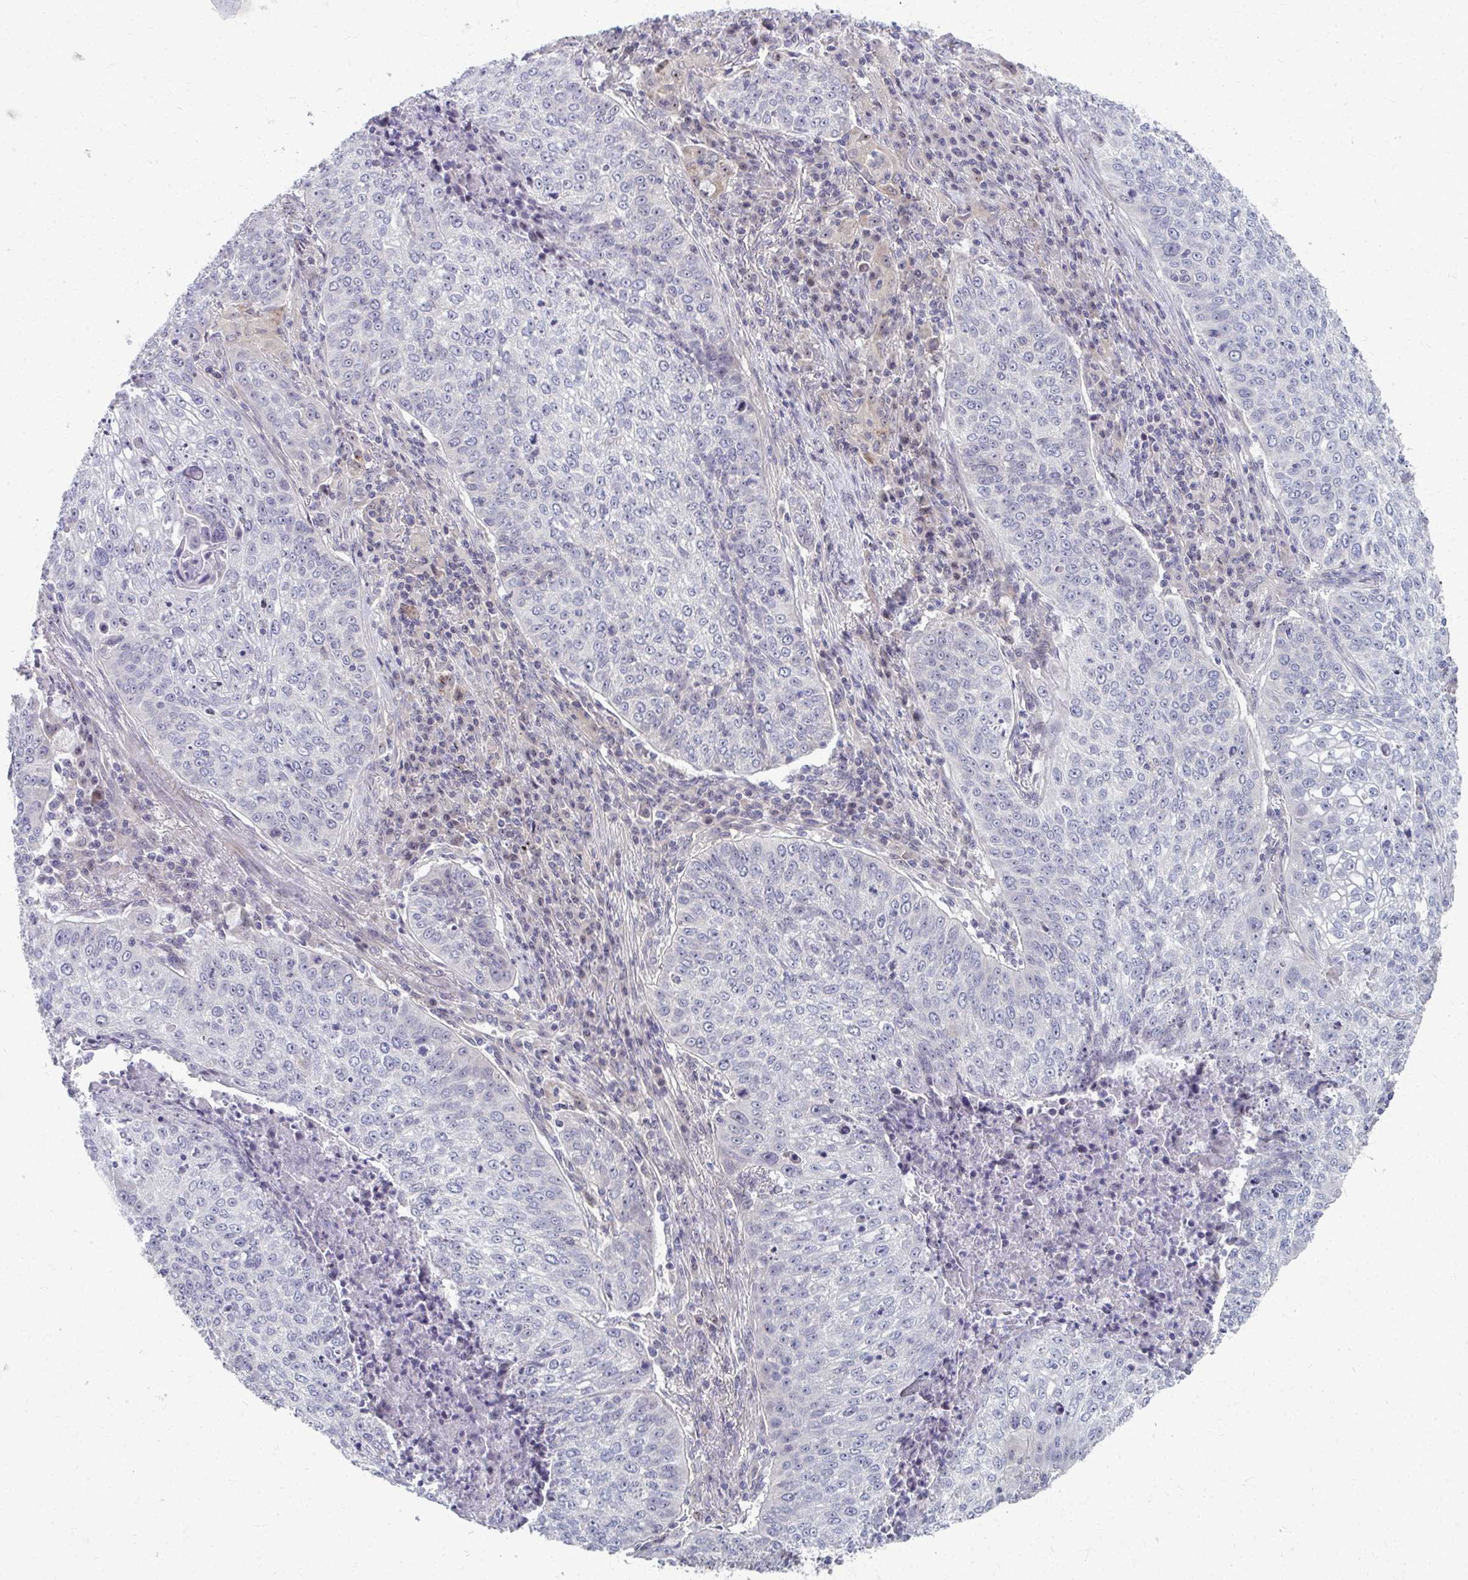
{"staining": {"intensity": "strong", "quantity": "25%-75%", "location": "nuclear"}, "tissue": "lung cancer", "cell_type": "Tumor cells", "image_type": "cancer", "snomed": [{"axis": "morphology", "description": "Squamous cell carcinoma, NOS"}, {"axis": "topography", "description": "Lung"}], "caption": "A high-resolution micrograph shows immunohistochemistry staining of lung cancer (squamous cell carcinoma), which demonstrates strong nuclear positivity in about 25%-75% of tumor cells. (Brightfield microscopy of DAB IHC at high magnification).", "gene": "NUDT16", "patient": {"sex": "male", "age": 63}}